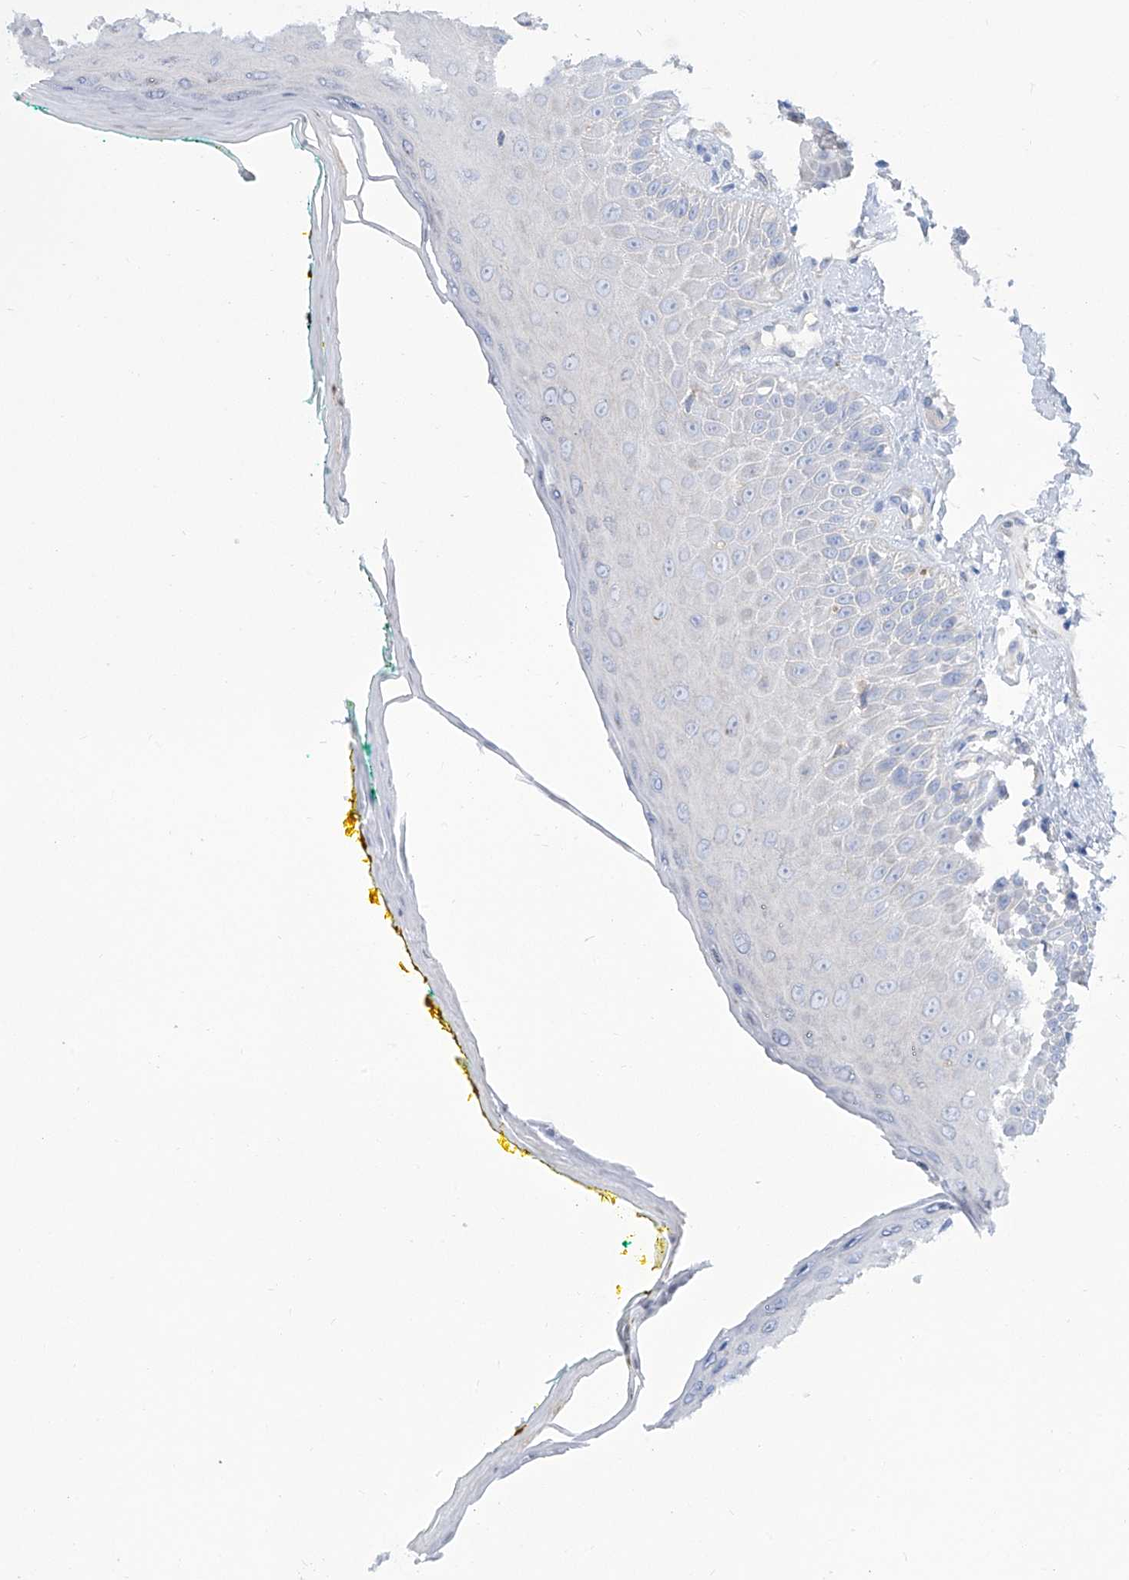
{"staining": {"intensity": "negative", "quantity": "none", "location": "none"}, "tissue": "oral mucosa", "cell_type": "Squamous epithelial cells", "image_type": "normal", "snomed": [{"axis": "morphology", "description": "Normal tissue, NOS"}, {"axis": "topography", "description": "Oral tissue"}], "caption": "This is an IHC micrograph of benign oral mucosa. There is no positivity in squamous epithelial cells.", "gene": "TMEM209", "patient": {"sex": "female", "age": 70}}